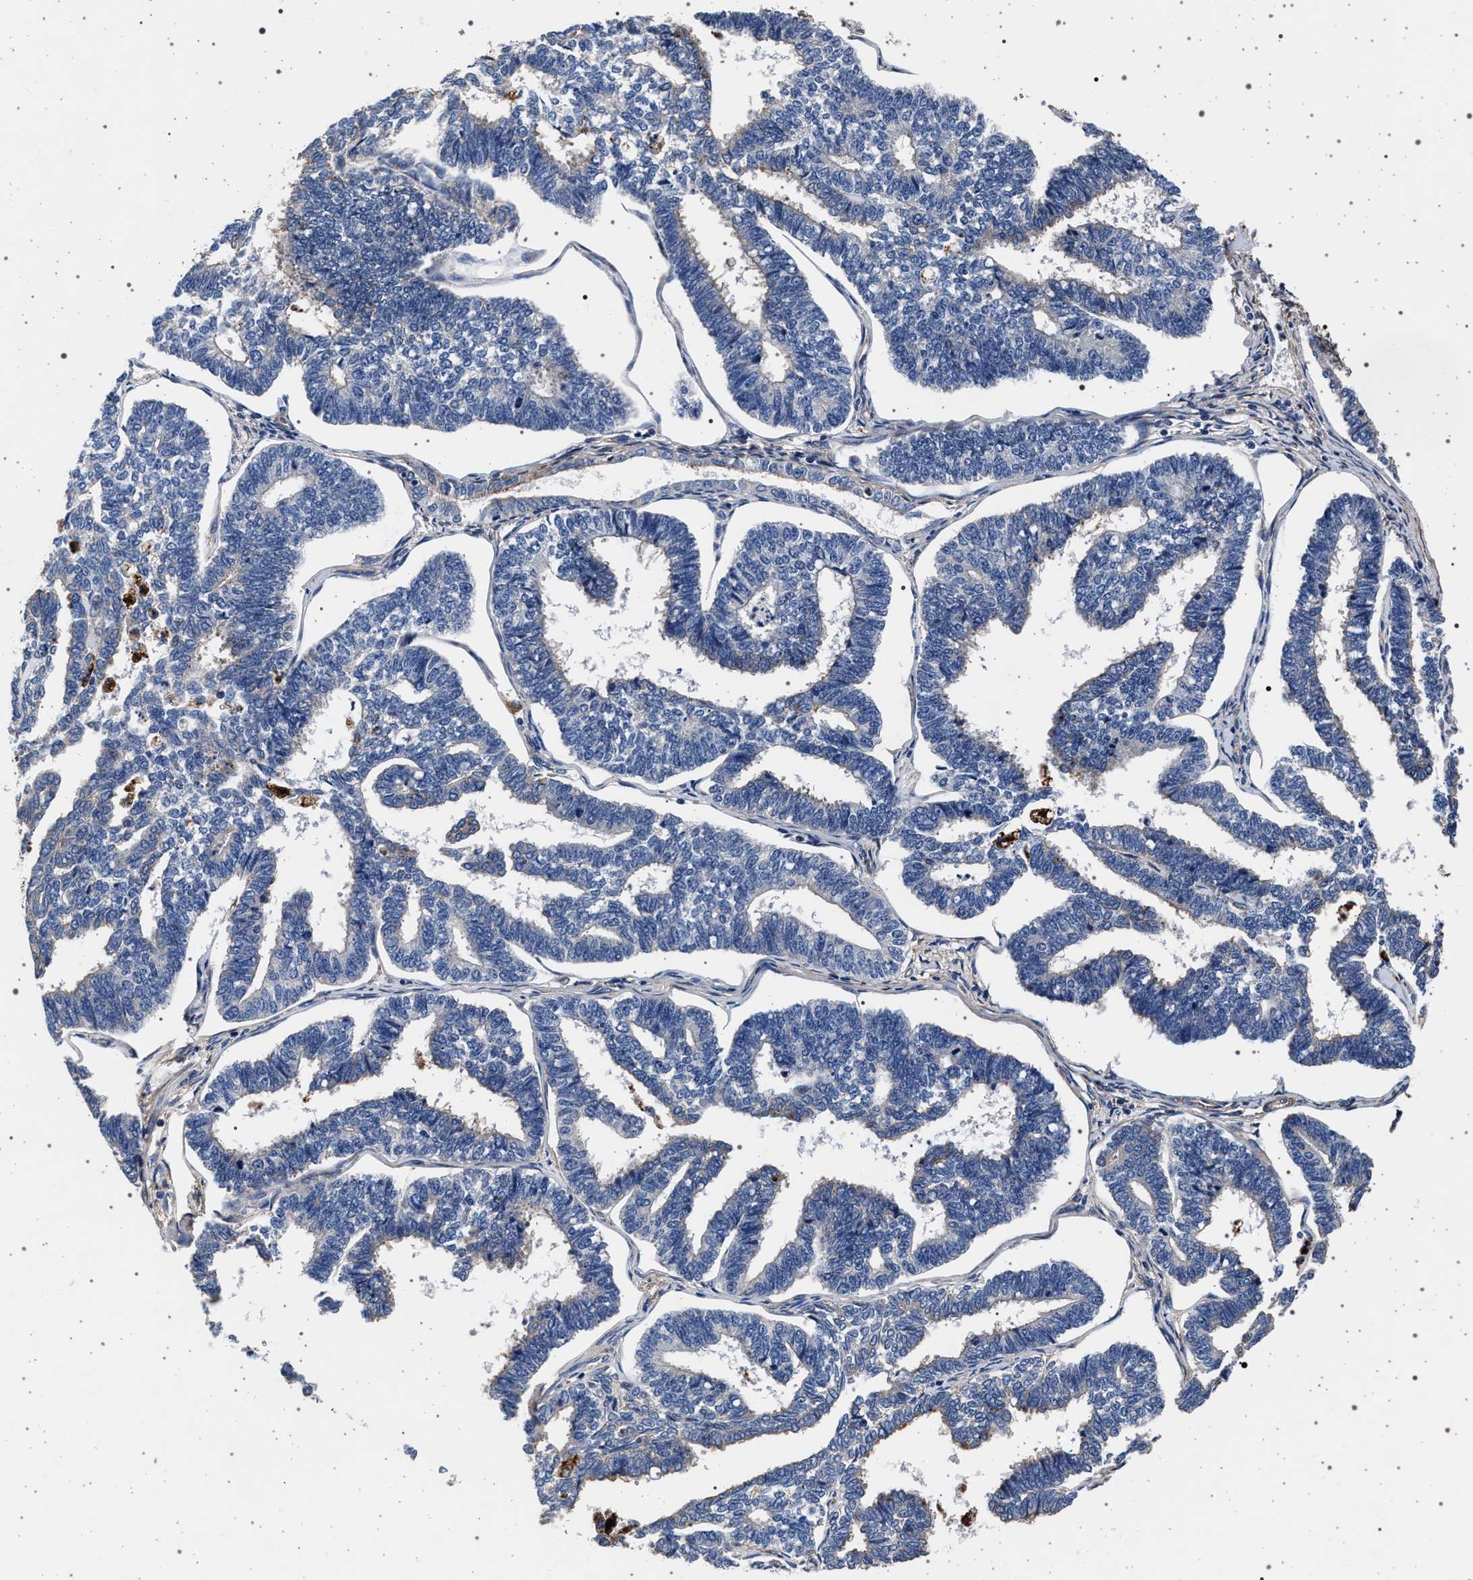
{"staining": {"intensity": "negative", "quantity": "none", "location": "none"}, "tissue": "endometrial cancer", "cell_type": "Tumor cells", "image_type": "cancer", "snomed": [{"axis": "morphology", "description": "Adenocarcinoma, NOS"}, {"axis": "topography", "description": "Endometrium"}], "caption": "Immunohistochemistry (IHC) image of human endometrial adenocarcinoma stained for a protein (brown), which shows no positivity in tumor cells. (DAB (3,3'-diaminobenzidine) IHC, high magnification).", "gene": "KCNK6", "patient": {"sex": "female", "age": 70}}